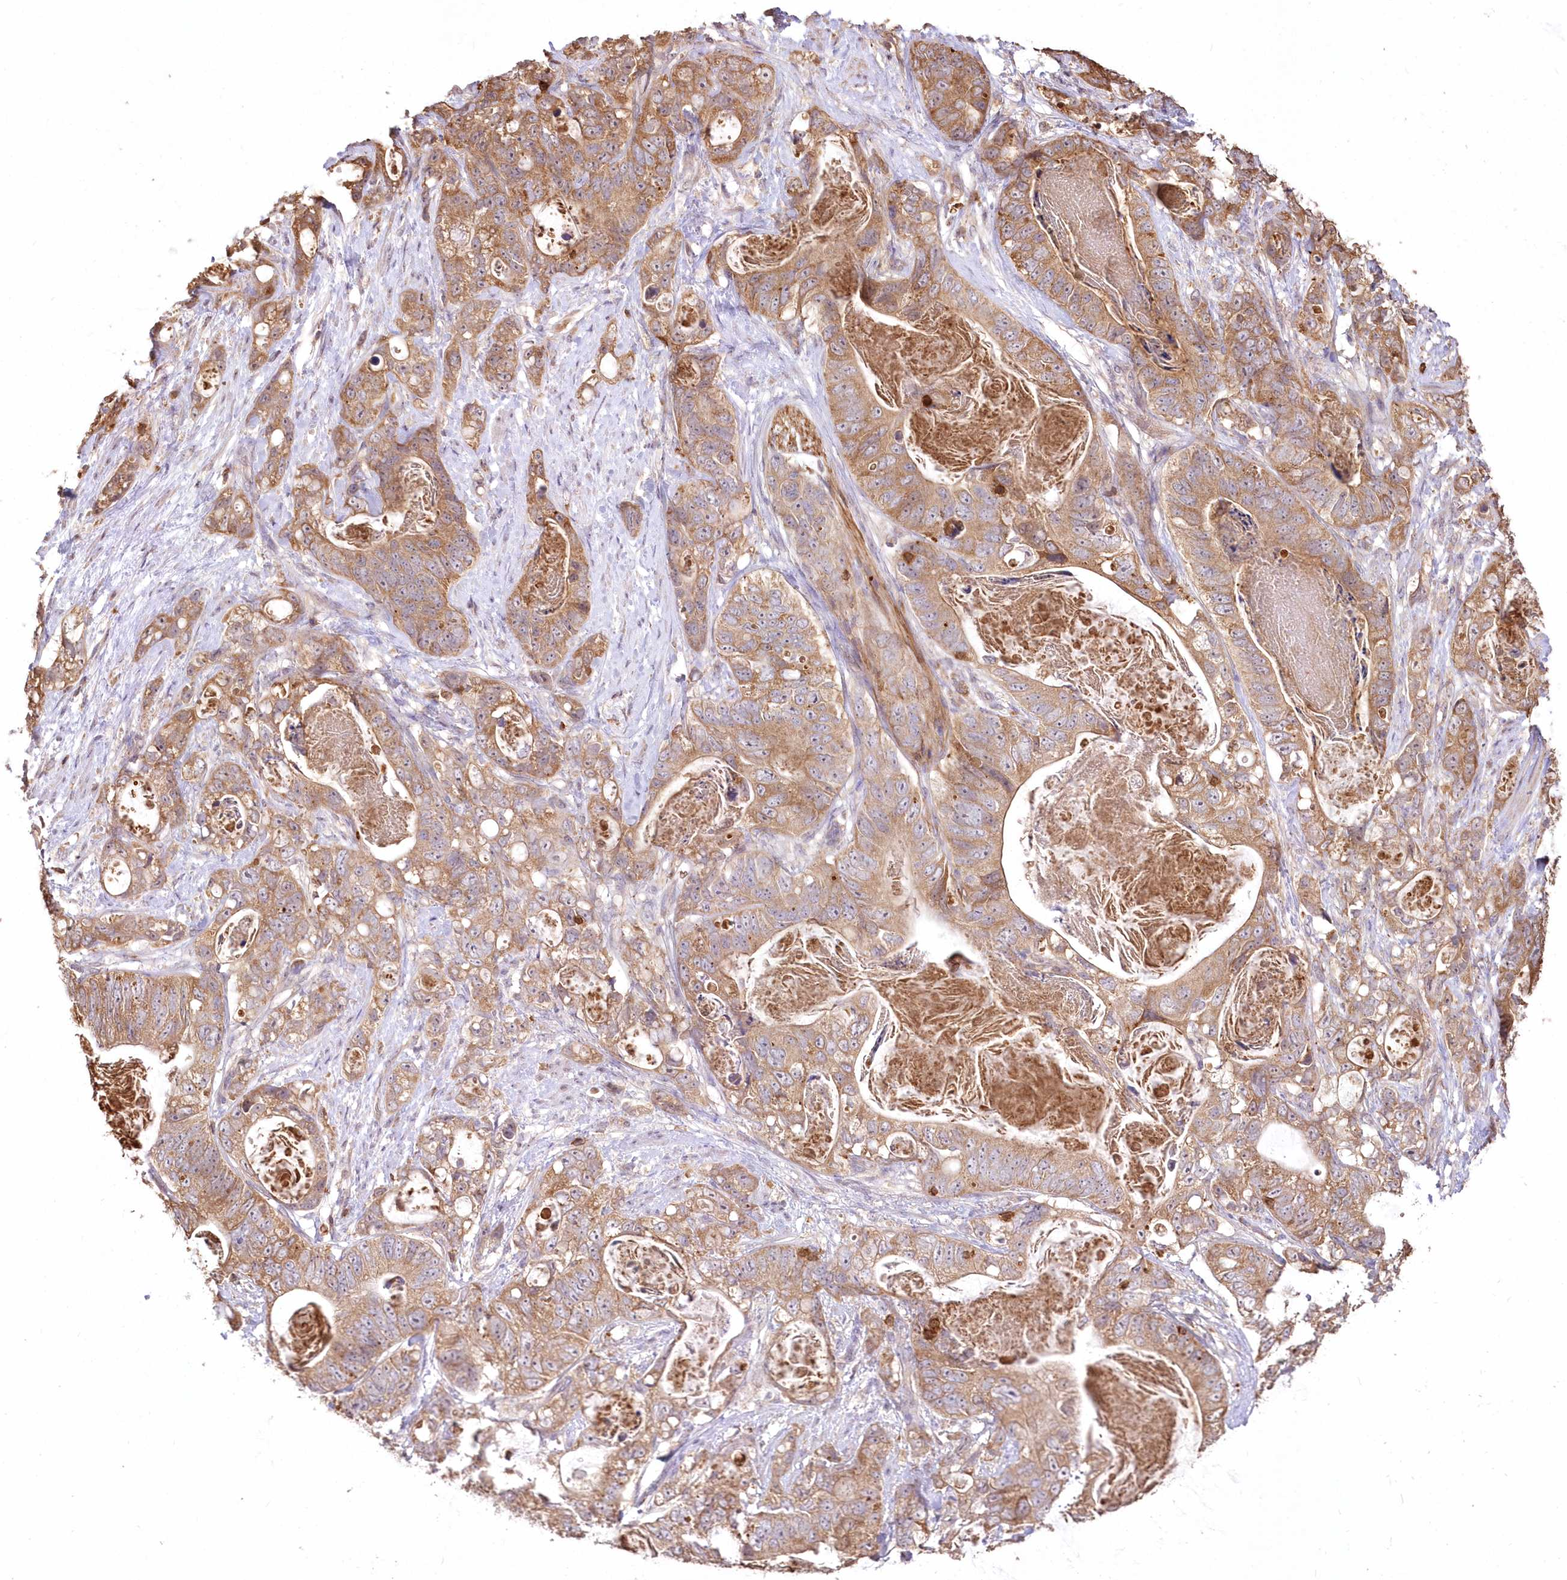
{"staining": {"intensity": "moderate", "quantity": ">75%", "location": "cytoplasmic/membranous"}, "tissue": "stomach cancer", "cell_type": "Tumor cells", "image_type": "cancer", "snomed": [{"axis": "morphology", "description": "Normal tissue, NOS"}, {"axis": "morphology", "description": "Adenocarcinoma, NOS"}, {"axis": "topography", "description": "Stomach"}], "caption": "Stomach adenocarcinoma stained with DAB immunohistochemistry displays medium levels of moderate cytoplasmic/membranous positivity in about >75% of tumor cells. (Stains: DAB in brown, nuclei in blue, Microscopy: brightfield microscopy at high magnification).", "gene": "STK17B", "patient": {"sex": "female", "age": 89}}